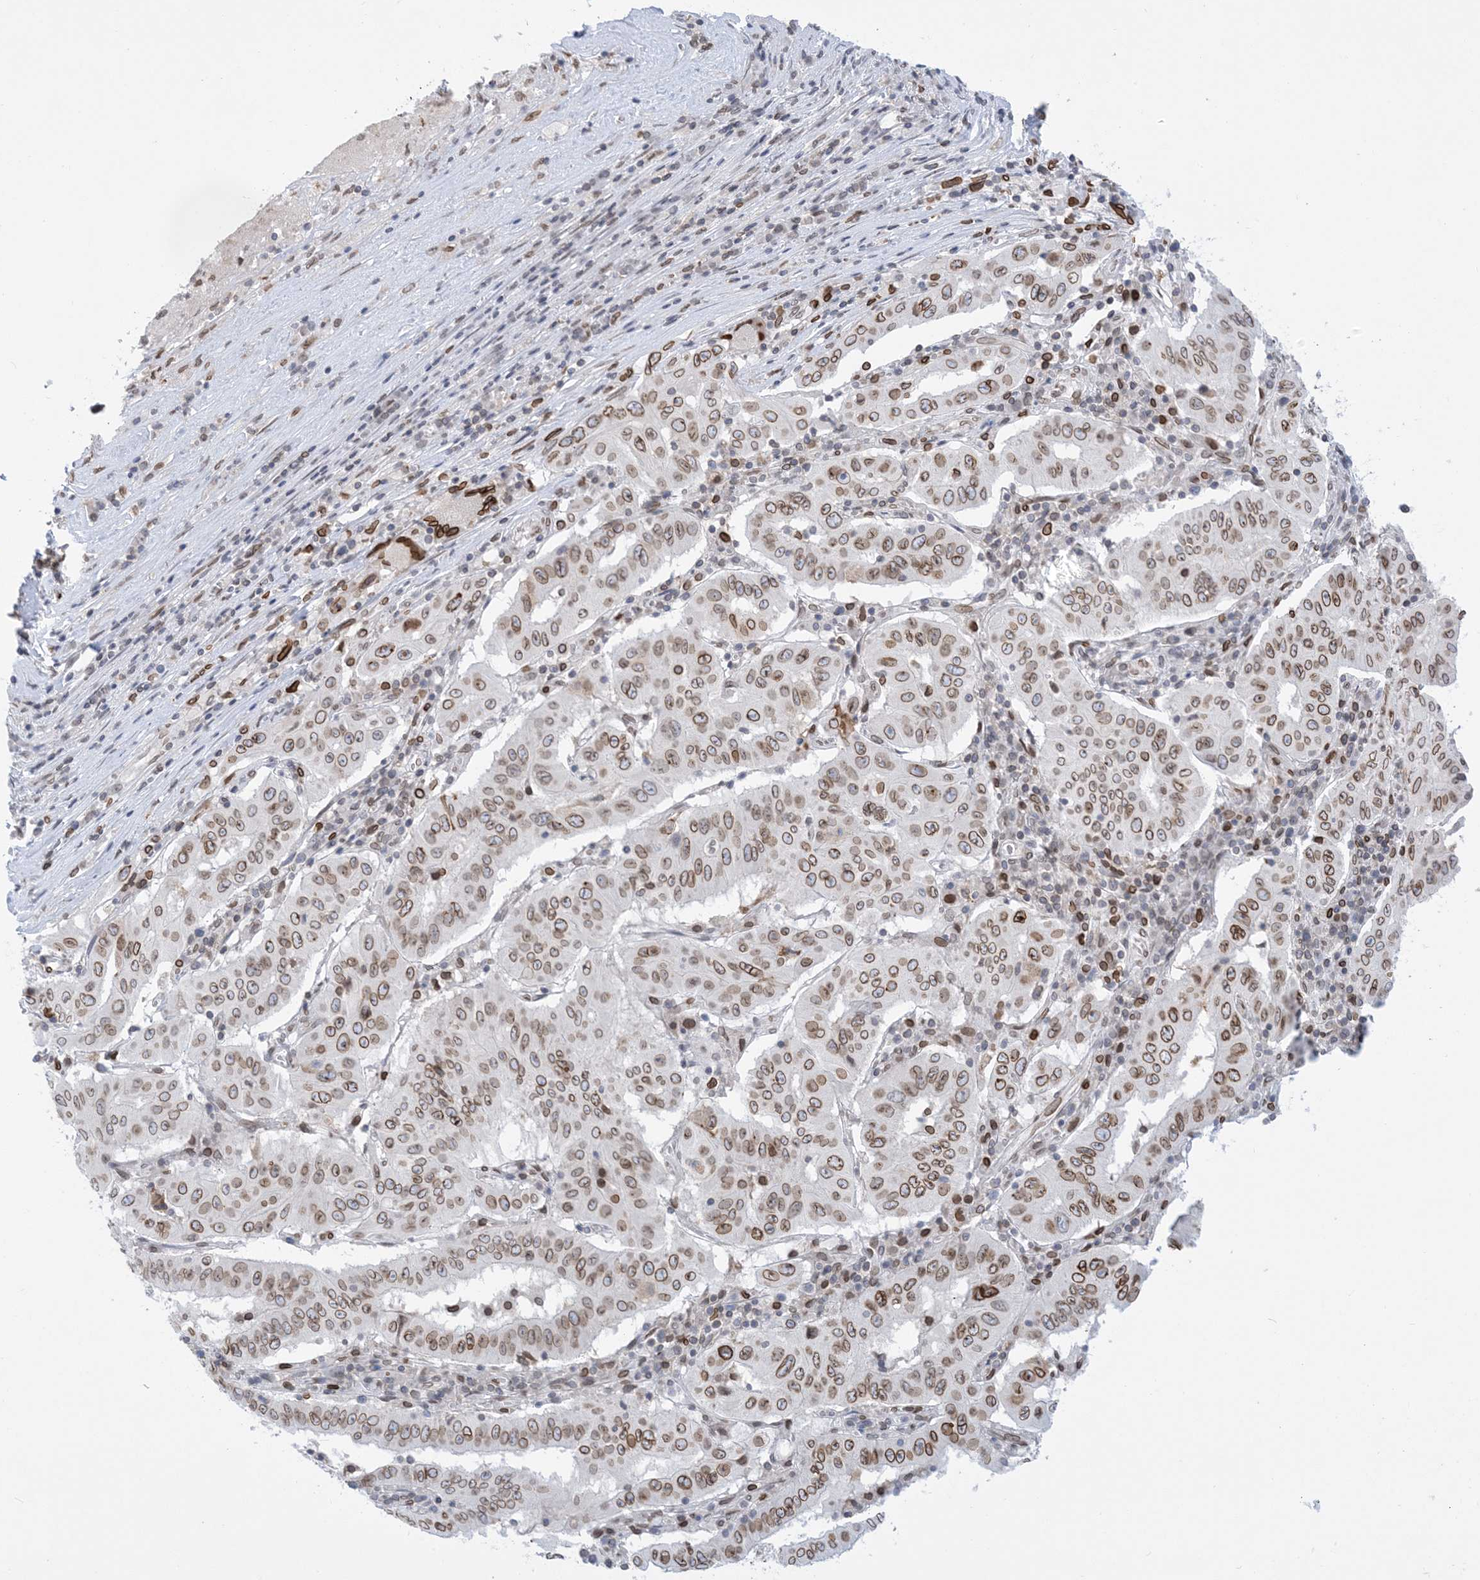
{"staining": {"intensity": "moderate", "quantity": ">75%", "location": "cytoplasmic/membranous,nuclear"}, "tissue": "pancreatic cancer", "cell_type": "Tumor cells", "image_type": "cancer", "snomed": [{"axis": "morphology", "description": "Adenocarcinoma, NOS"}, {"axis": "topography", "description": "Pancreas"}], "caption": "The photomicrograph shows staining of pancreatic adenocarcinoma, revealing moderate cytoplasmic/membranous and nuclear protein expression (brown color) within tumor cells.", "gene": "PCYT1A", "patient": {"sex": "male", "age": 63}}